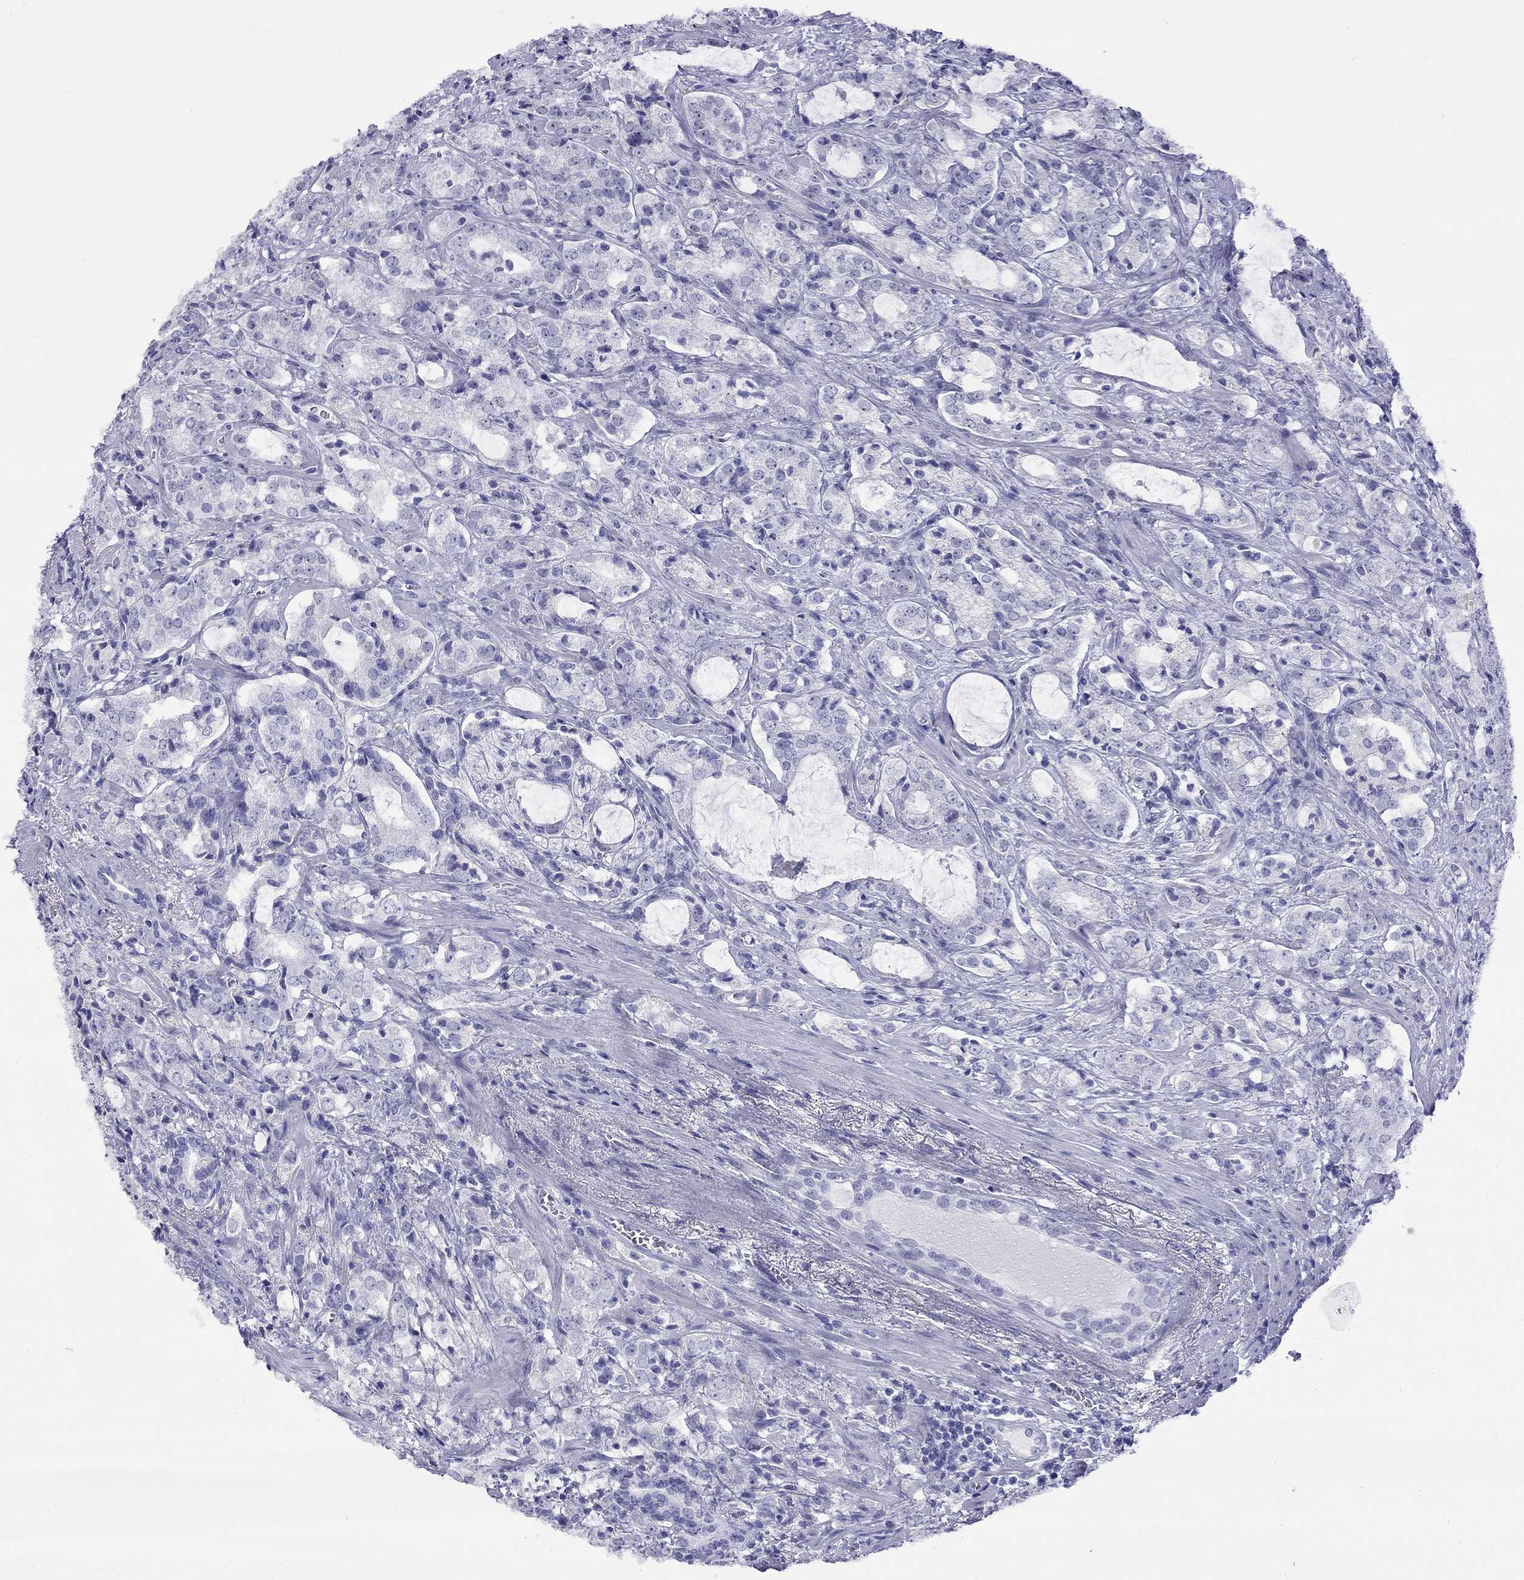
{"staining": {"intensity": "negative", "quantity": "none", "location": "none"}, "tissue": "prostate cancer", "cell_type": "Tumor cells", "image_type": "cancer", "snomed": [{"axis": "morphology", "description": "Adenocarcinoma, NOS"}, {"axis": "topography", "description": "Prostate"}], "caption": "Immunohistochemical staining of prostate adenocarcinoma displays no significant expression in tumor cells.", "gene": "SLC30A8", "patient": {"sex": "male", "age": 66}}